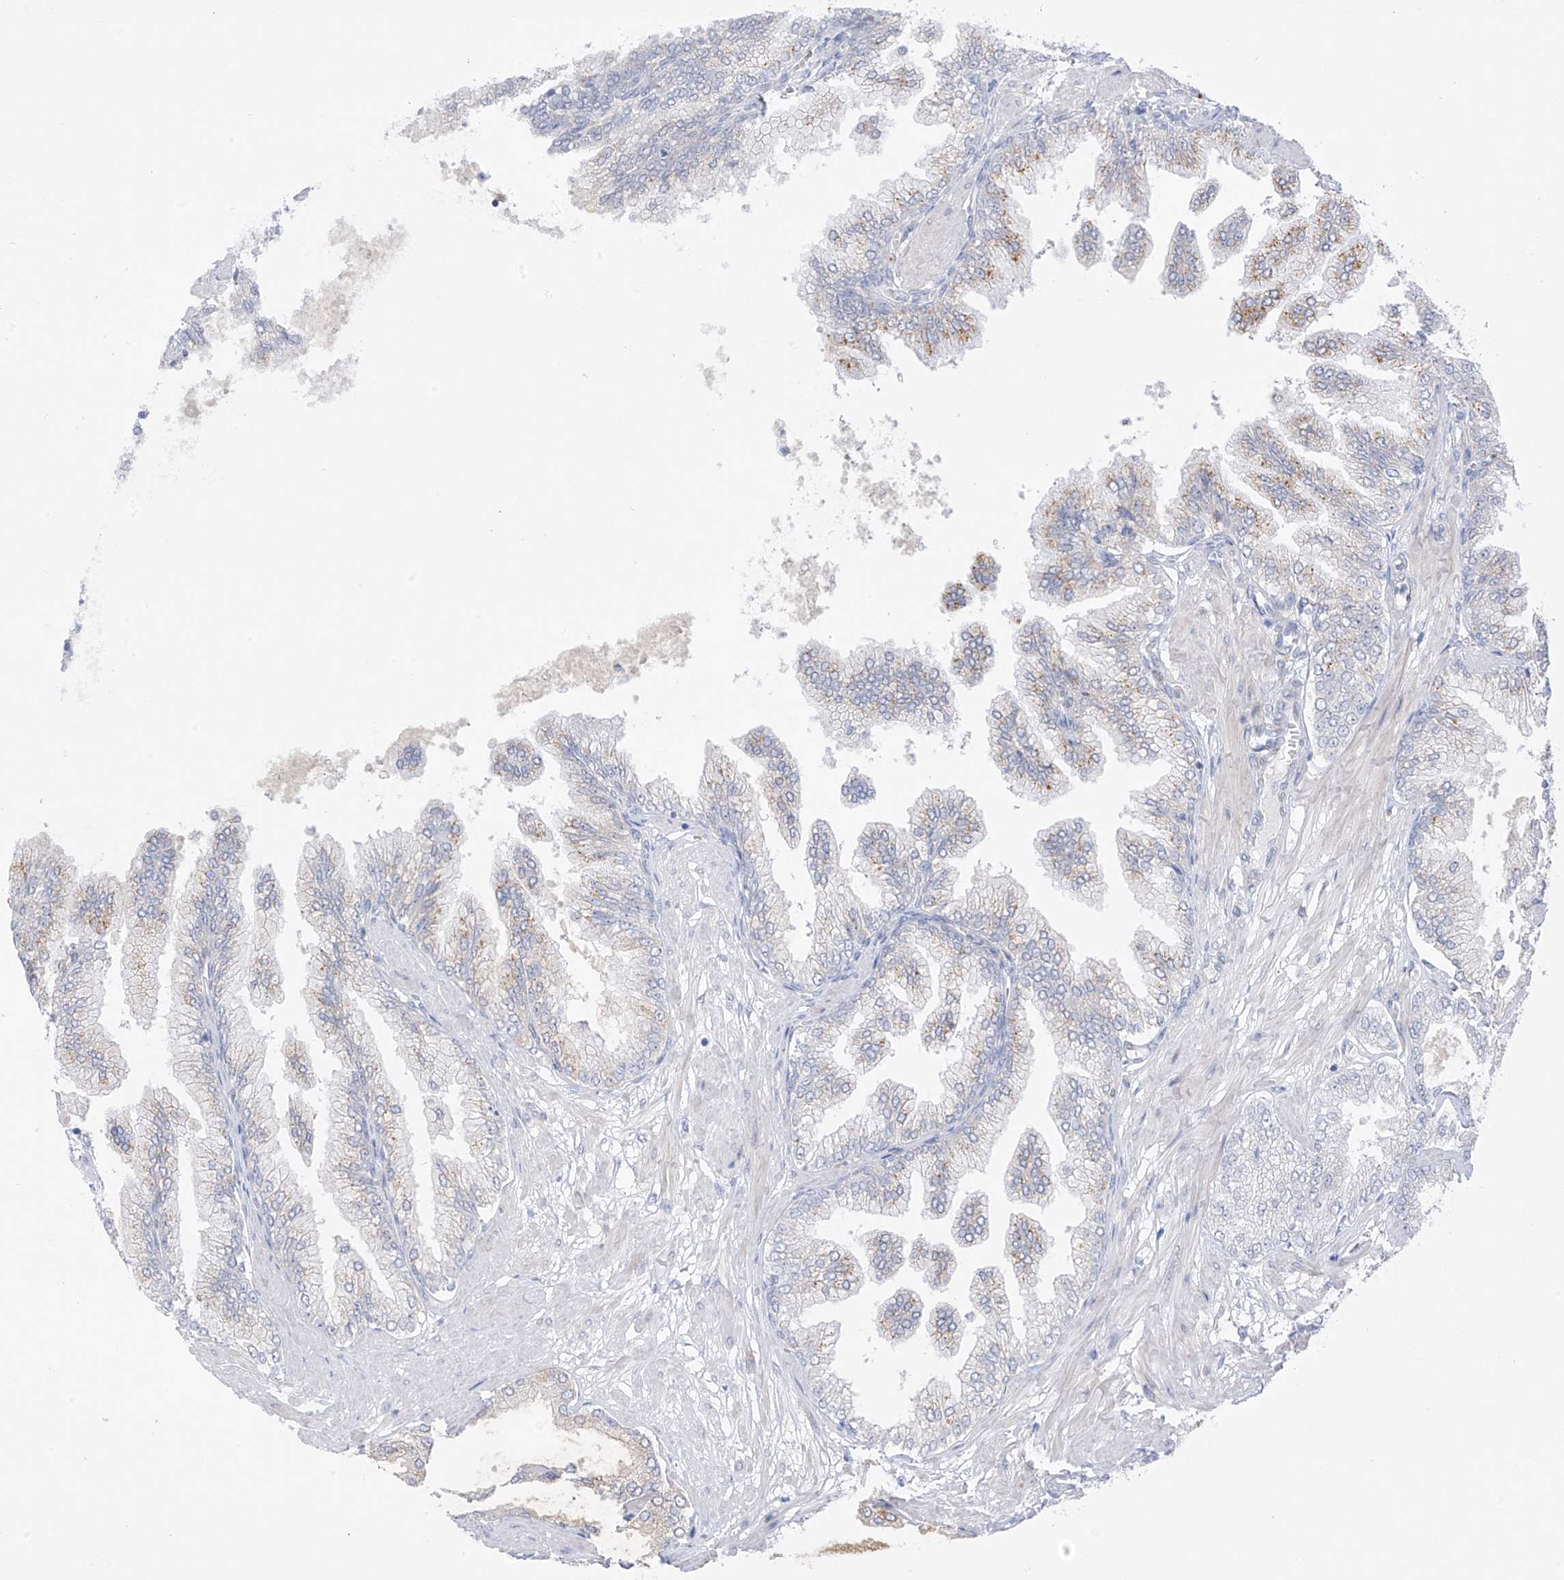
{"staining": {"intensity": "moderate", "quantity": "<25%", "location": "cytoplasmic/membranous"}, "tissue": "prostate cancer", "cell_type": "Tumor cells", "image_type": "cancer", "snomed": [{"axis": "morphology", "description": "Adenocarcinoma, Low grade"}, {"axis": "topography", "description": "Prostate"}], "caption": "Protein expression analysis of prostate cancer (low-grade adenocarcinoma) displays moderate cytoplasmic/membranous positivity in approximately <25% of tumor cells.", "gene": "HS6ST2", "patient": {"sex": "male", "age": 63}}